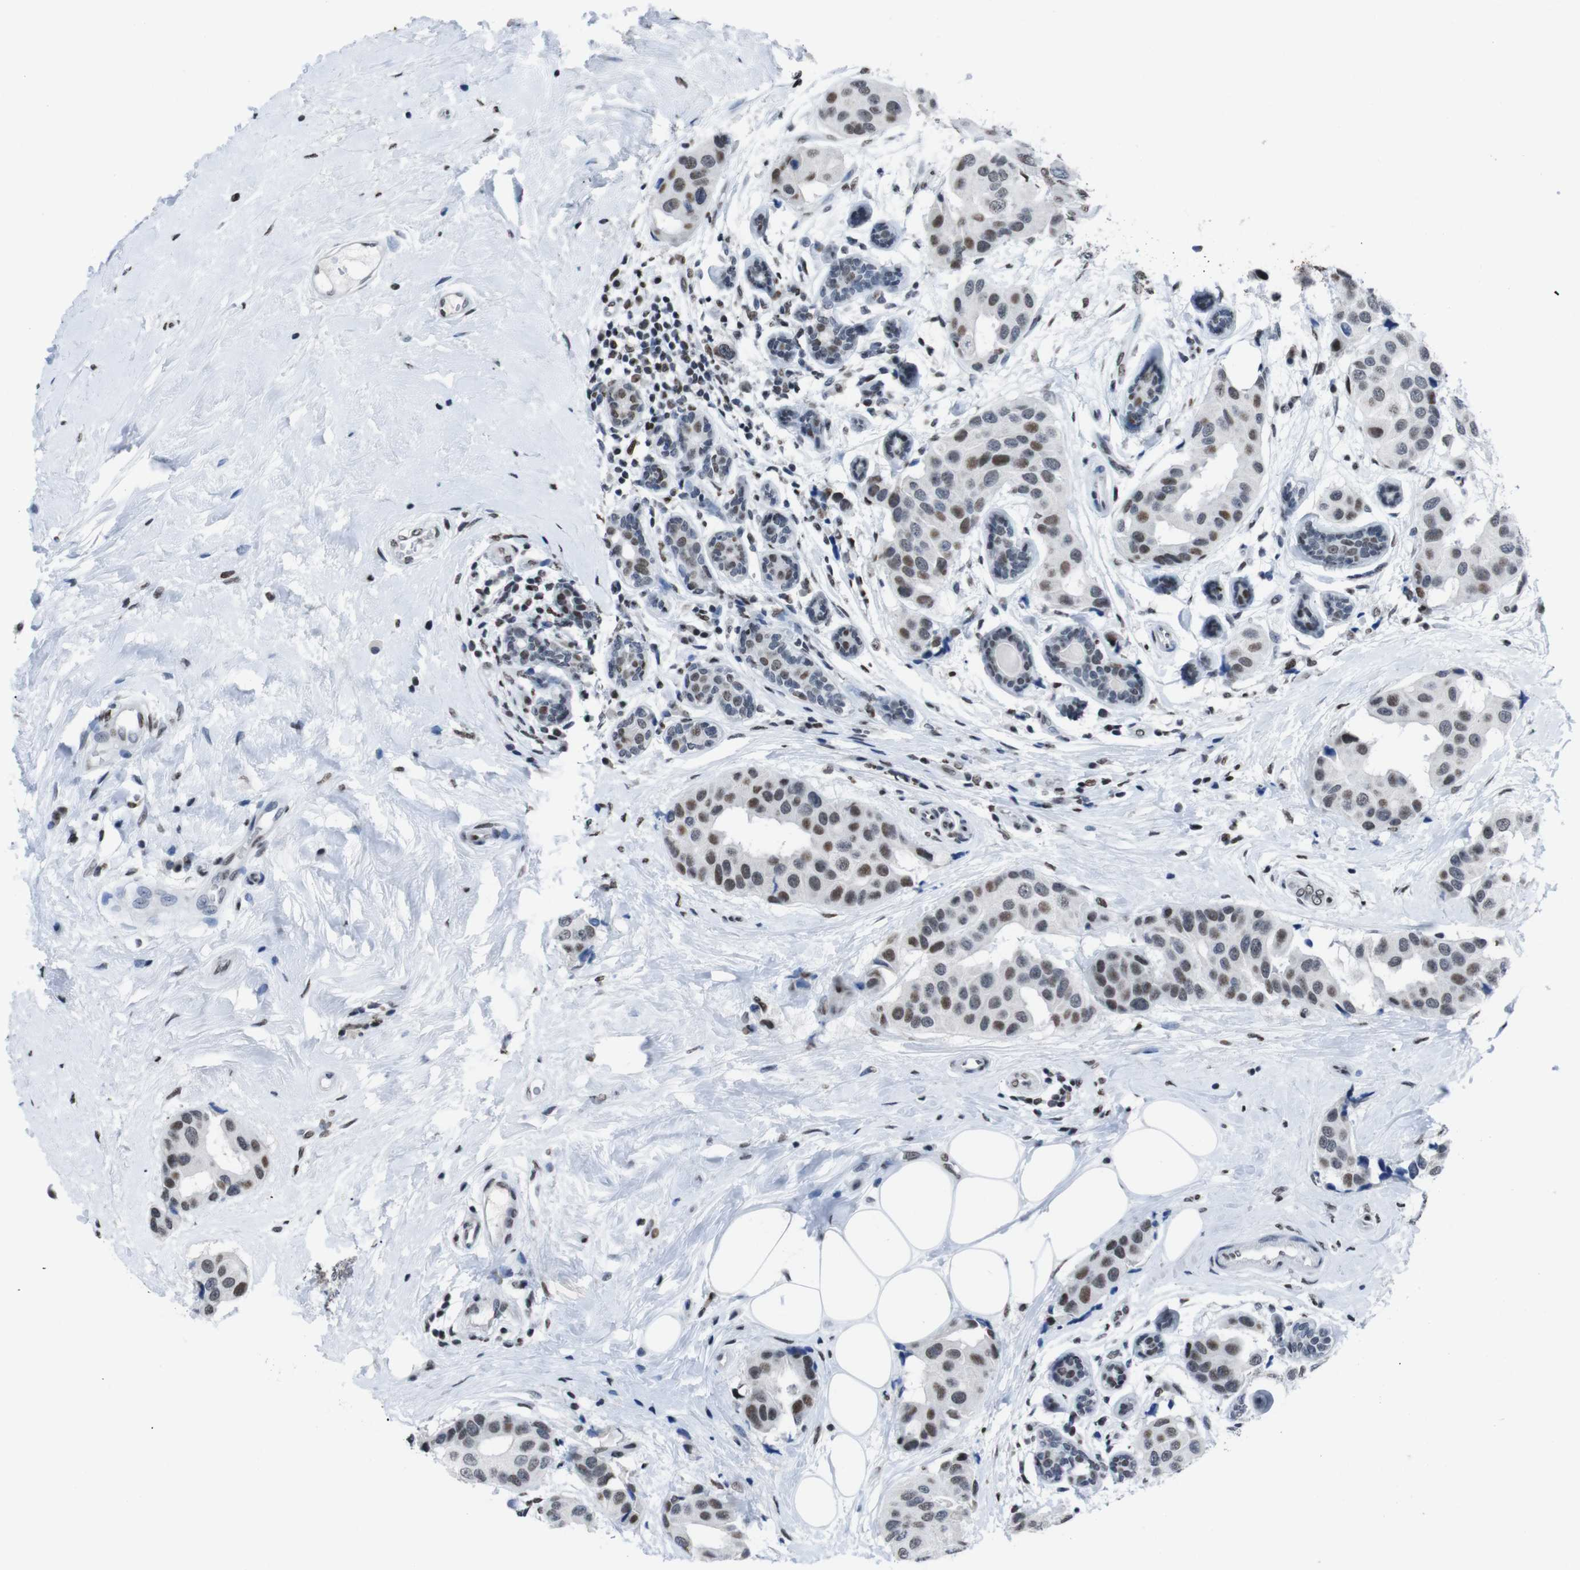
{"staining": {"intensity": "moderate", "quantity": ">75%", "location": "nuclear"}, "tissue": "breast cancer", "cell_type": "Tumor cells", "image_type": "cancer", "snomed": [{"axis": "morphology", "description": "Normal tissue, NOS"}, {"axis": "morphology", "description": "Duct carcinoma"}, {"axis": "topography", "description": "Breast"}], "caption": "Approximately >75% of tumor cells in breast cancer display moderate nuclear protein expression as visualized by brown immunohistochemical staining.", "gene": "PIP4P2", "patient": {"sex": "female", "age": 39}}